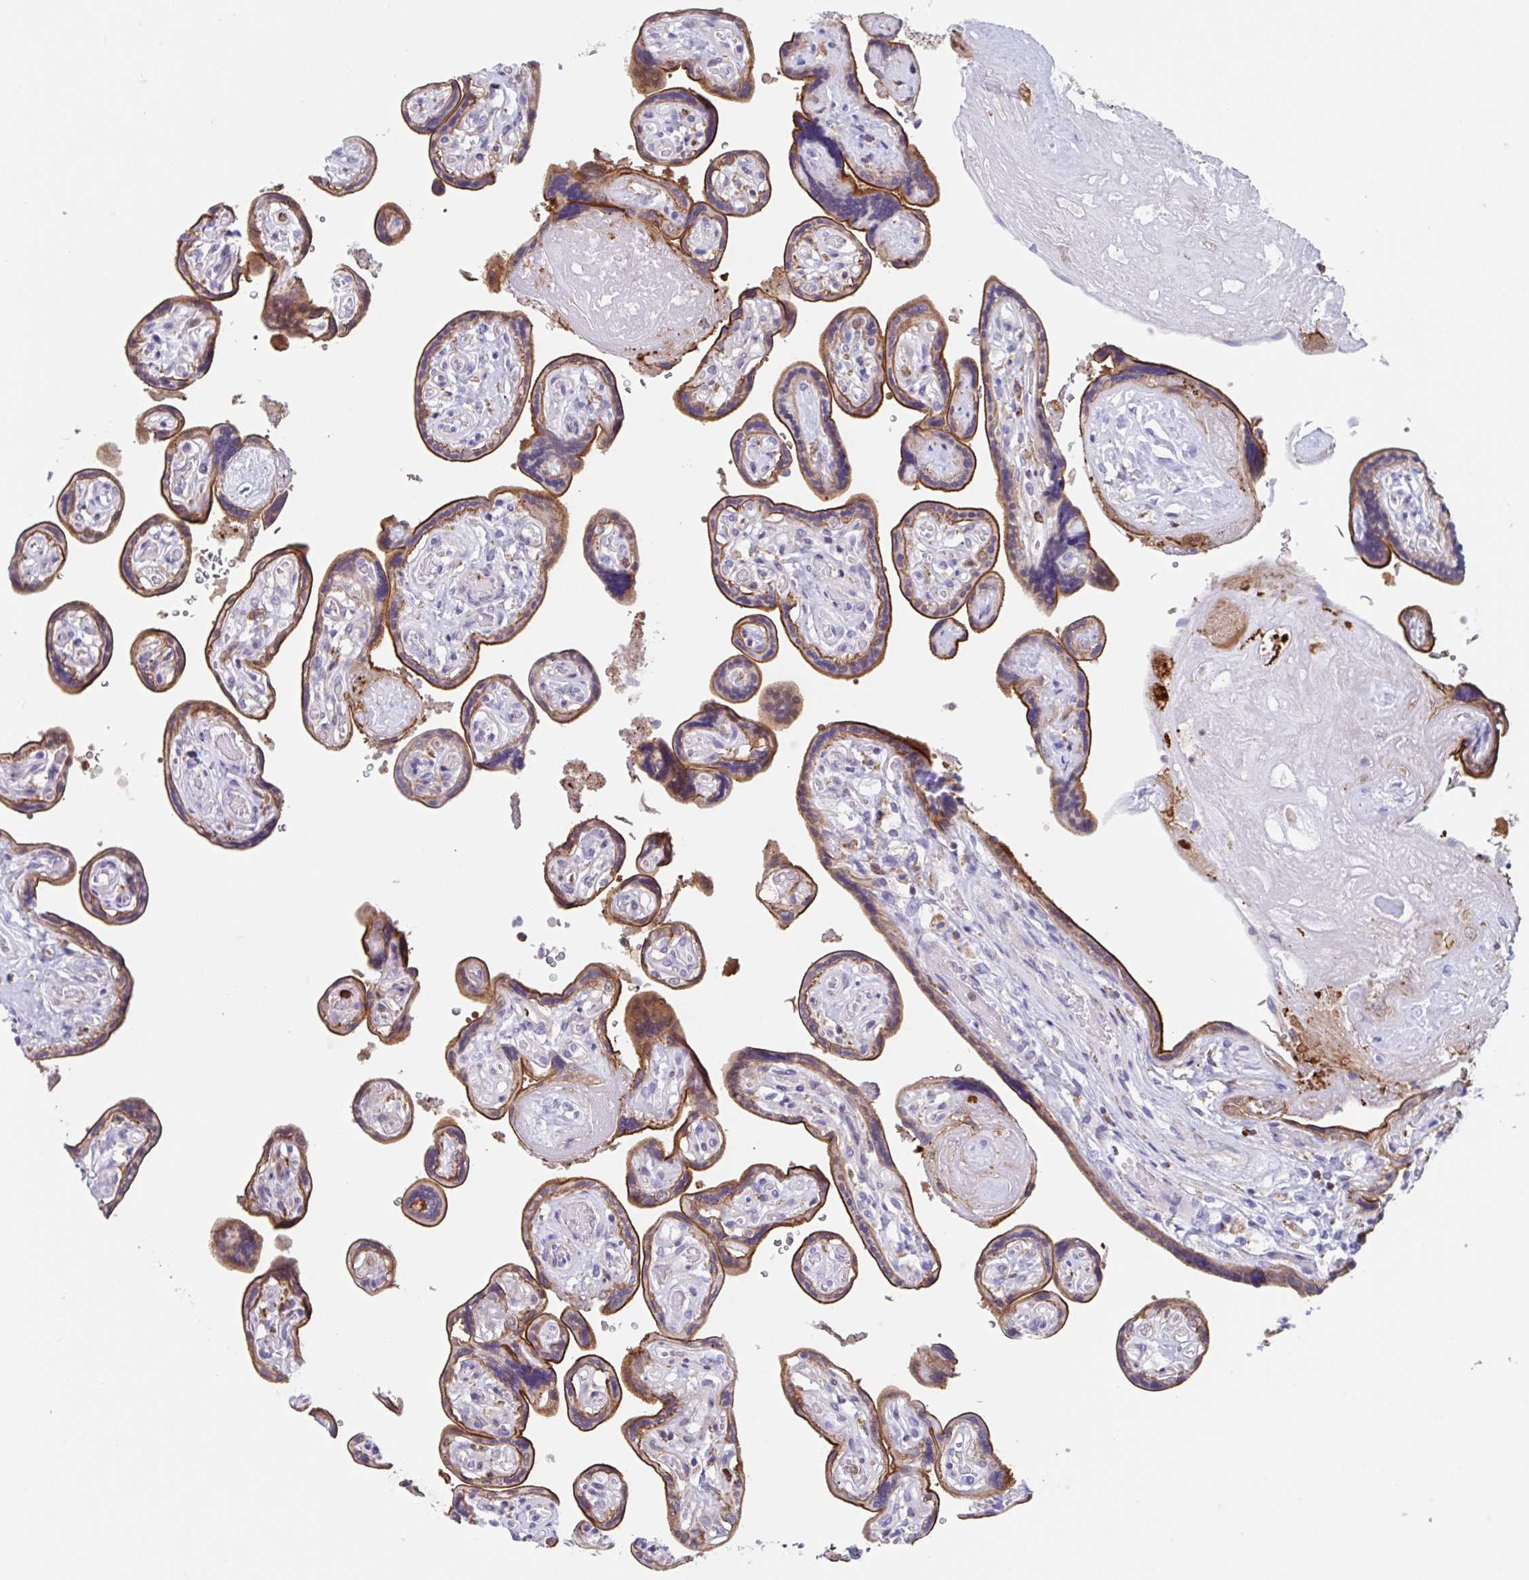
{"staining": {"intensity": "strong", "quantity": ">75%", "location": "cytoplasmic/membranous"}, "tissue": "placenta", "cell_type": "Trophoblastic cells", "image_type": "normal", "snomed": [{"axis": "morphology", "description": "Normal tissue, NOS"}, {"axis": "topography", "description": "Placenta"}], "caption": "Strong cytoplasmic/membranous positivity is appreciated in about >75% of trophoblastic cells in unremarkable placenta.", "gene": "EFHD1", "patient": {"sex": "female", "age": 32}}